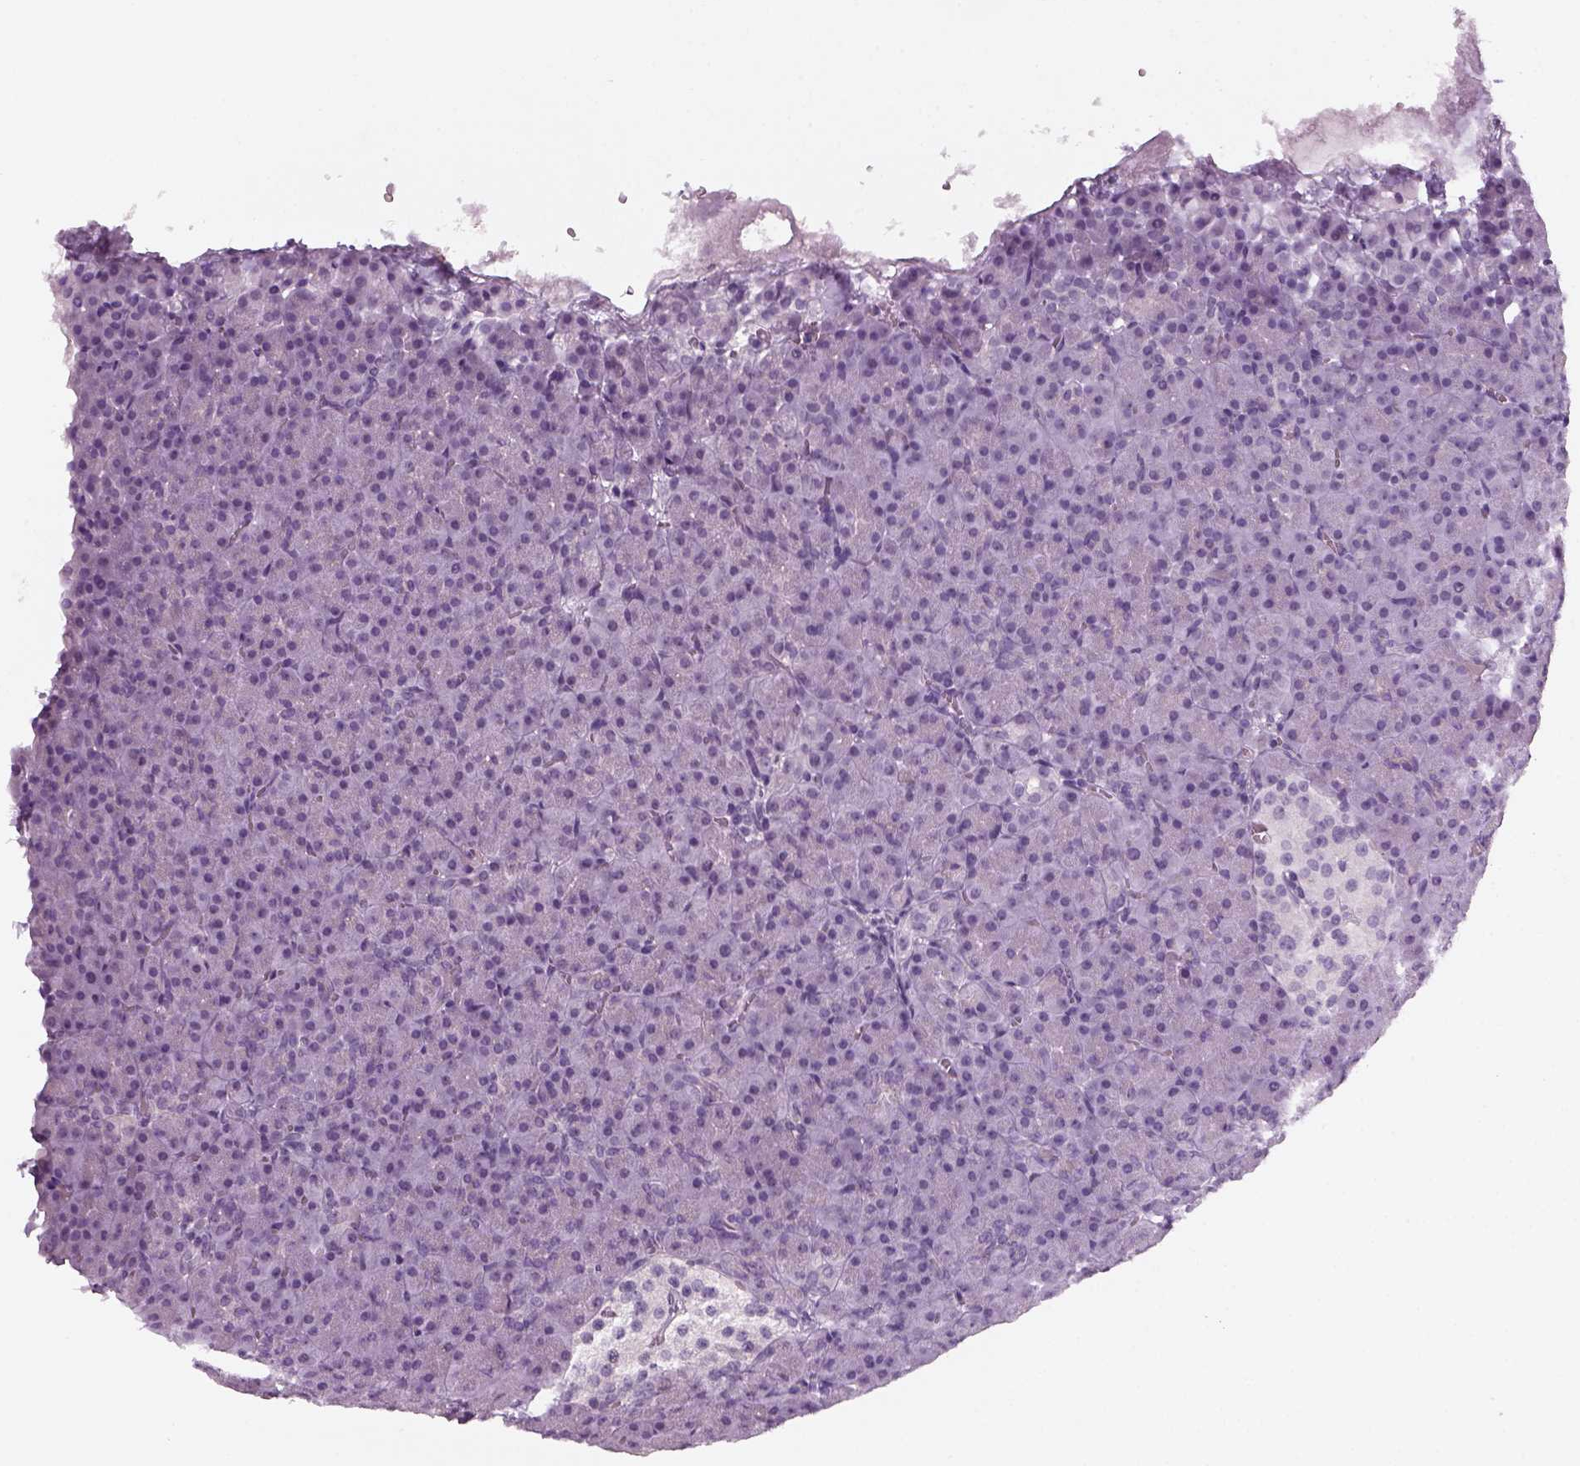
{"staining": {"intensity": "negative", "quantity": "none", "location": "none"}, "tissue": "pancreas", "cell_type": "Exocrine glandular cells", "image_type": "normal", "snomed": [{"axis": "morphology", "description": "Normal tissue, NOS"}, {"axis": "topography", "description": "Pancreas"}], "caption": "The histopathology image demonstrates no significant expression in exocrine glandular cells of pancreas. (Stains: DAB (3,3'-diaminobenzidine) immunohistochemistry with hematoxylin counter stain, Microscopy: brightfield microscopy at high magnification).", "gene": "KRT75", "patient": {"sex": "female", "age": 74}}